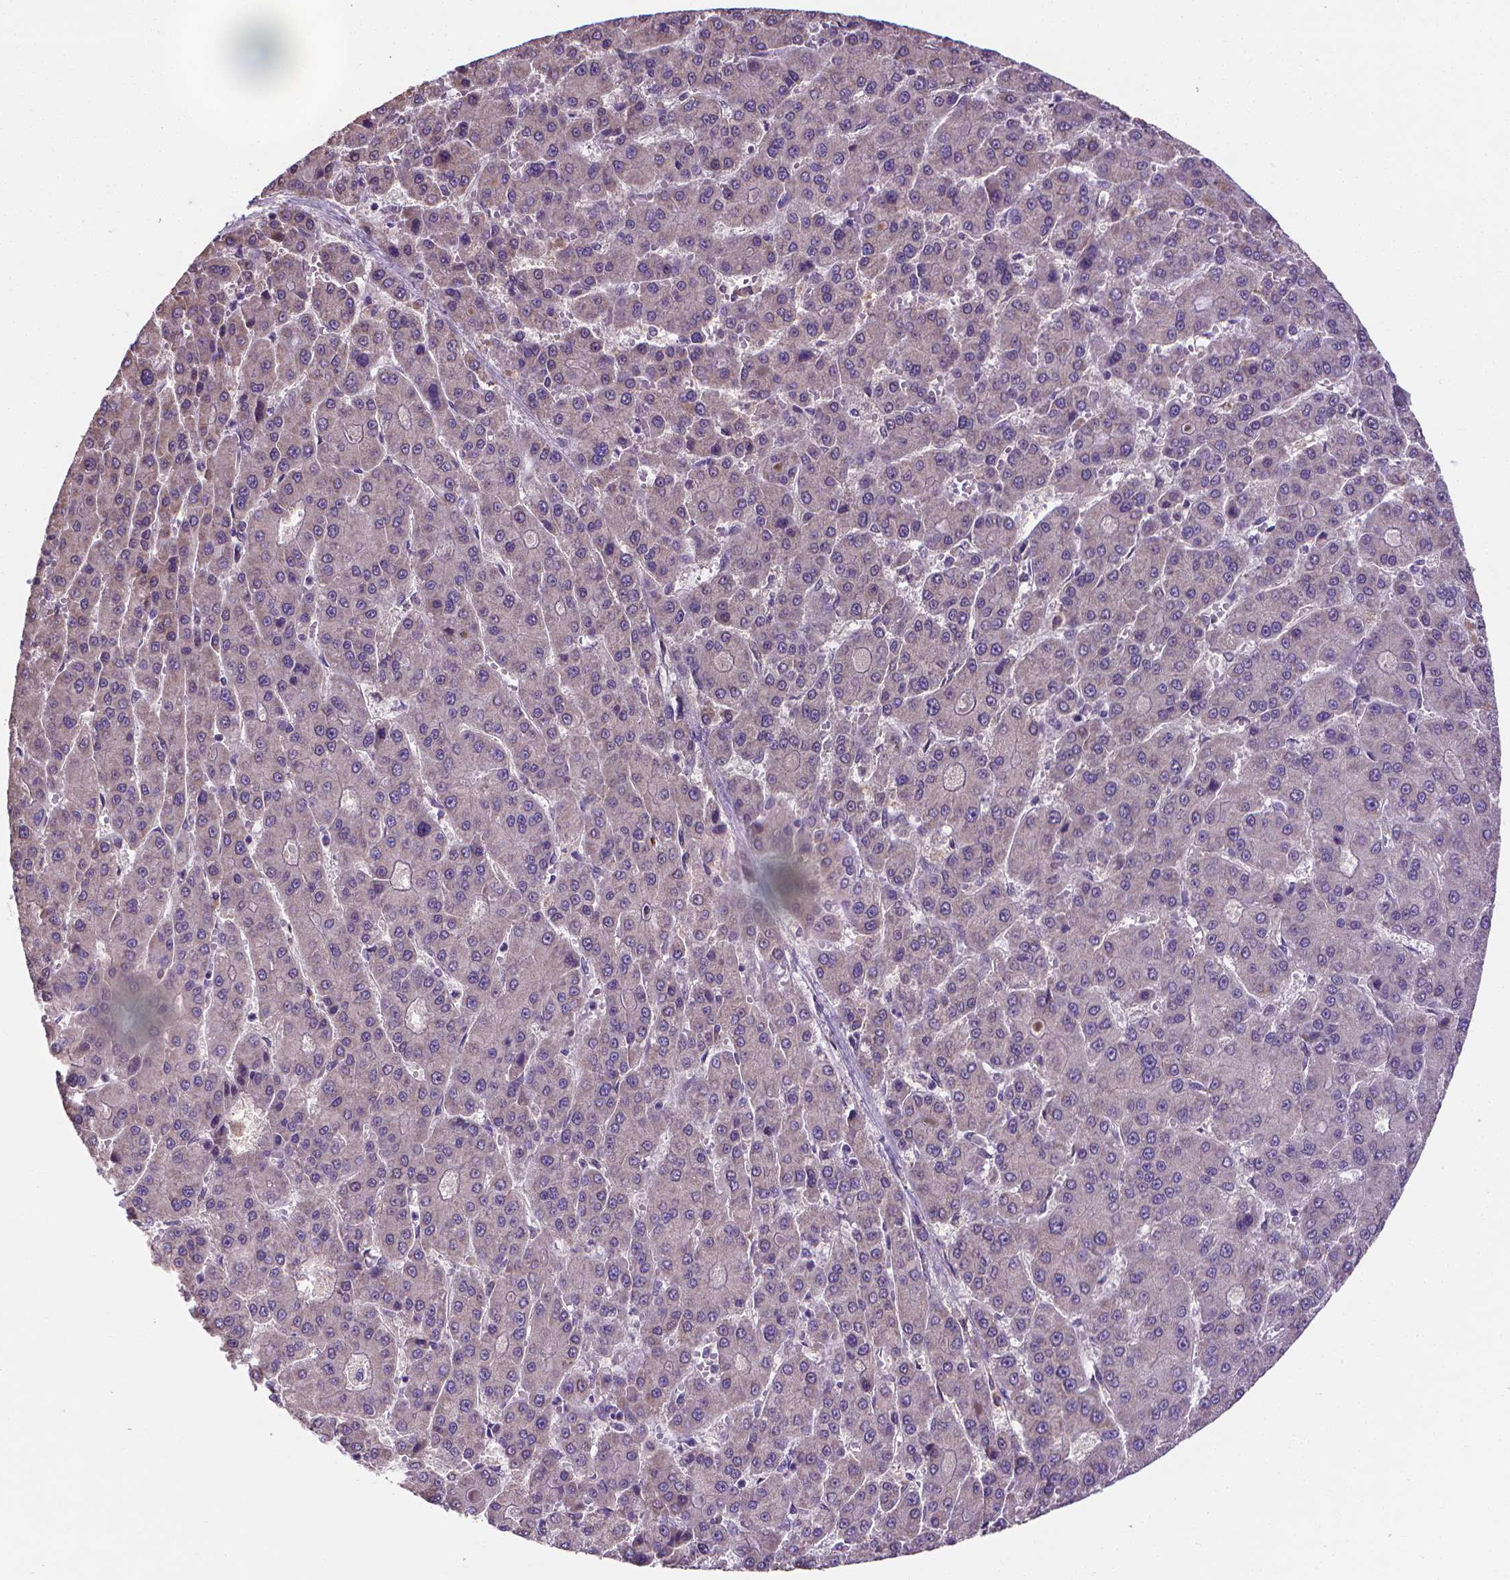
{"staining": {"intensity": "negative", "quantity": "none", "location": "none"}, "tissue": "liver cancer", "cell_type": "Tumor cells", "image_type": "cancer", "snomed": [{"axis": "morphology", "description": "Carcinoma, Hepatocellular, NOS"}, {"axis": "topography", "description": "Liver"}], "caption": "This is an immunohistochemistry (IHC) photomicrograph of liver hepatocellular carcinoma. There is no positivity in tumor cells.", "gene": "GPR63", "patient": {"sex": "male", "age": 70}}